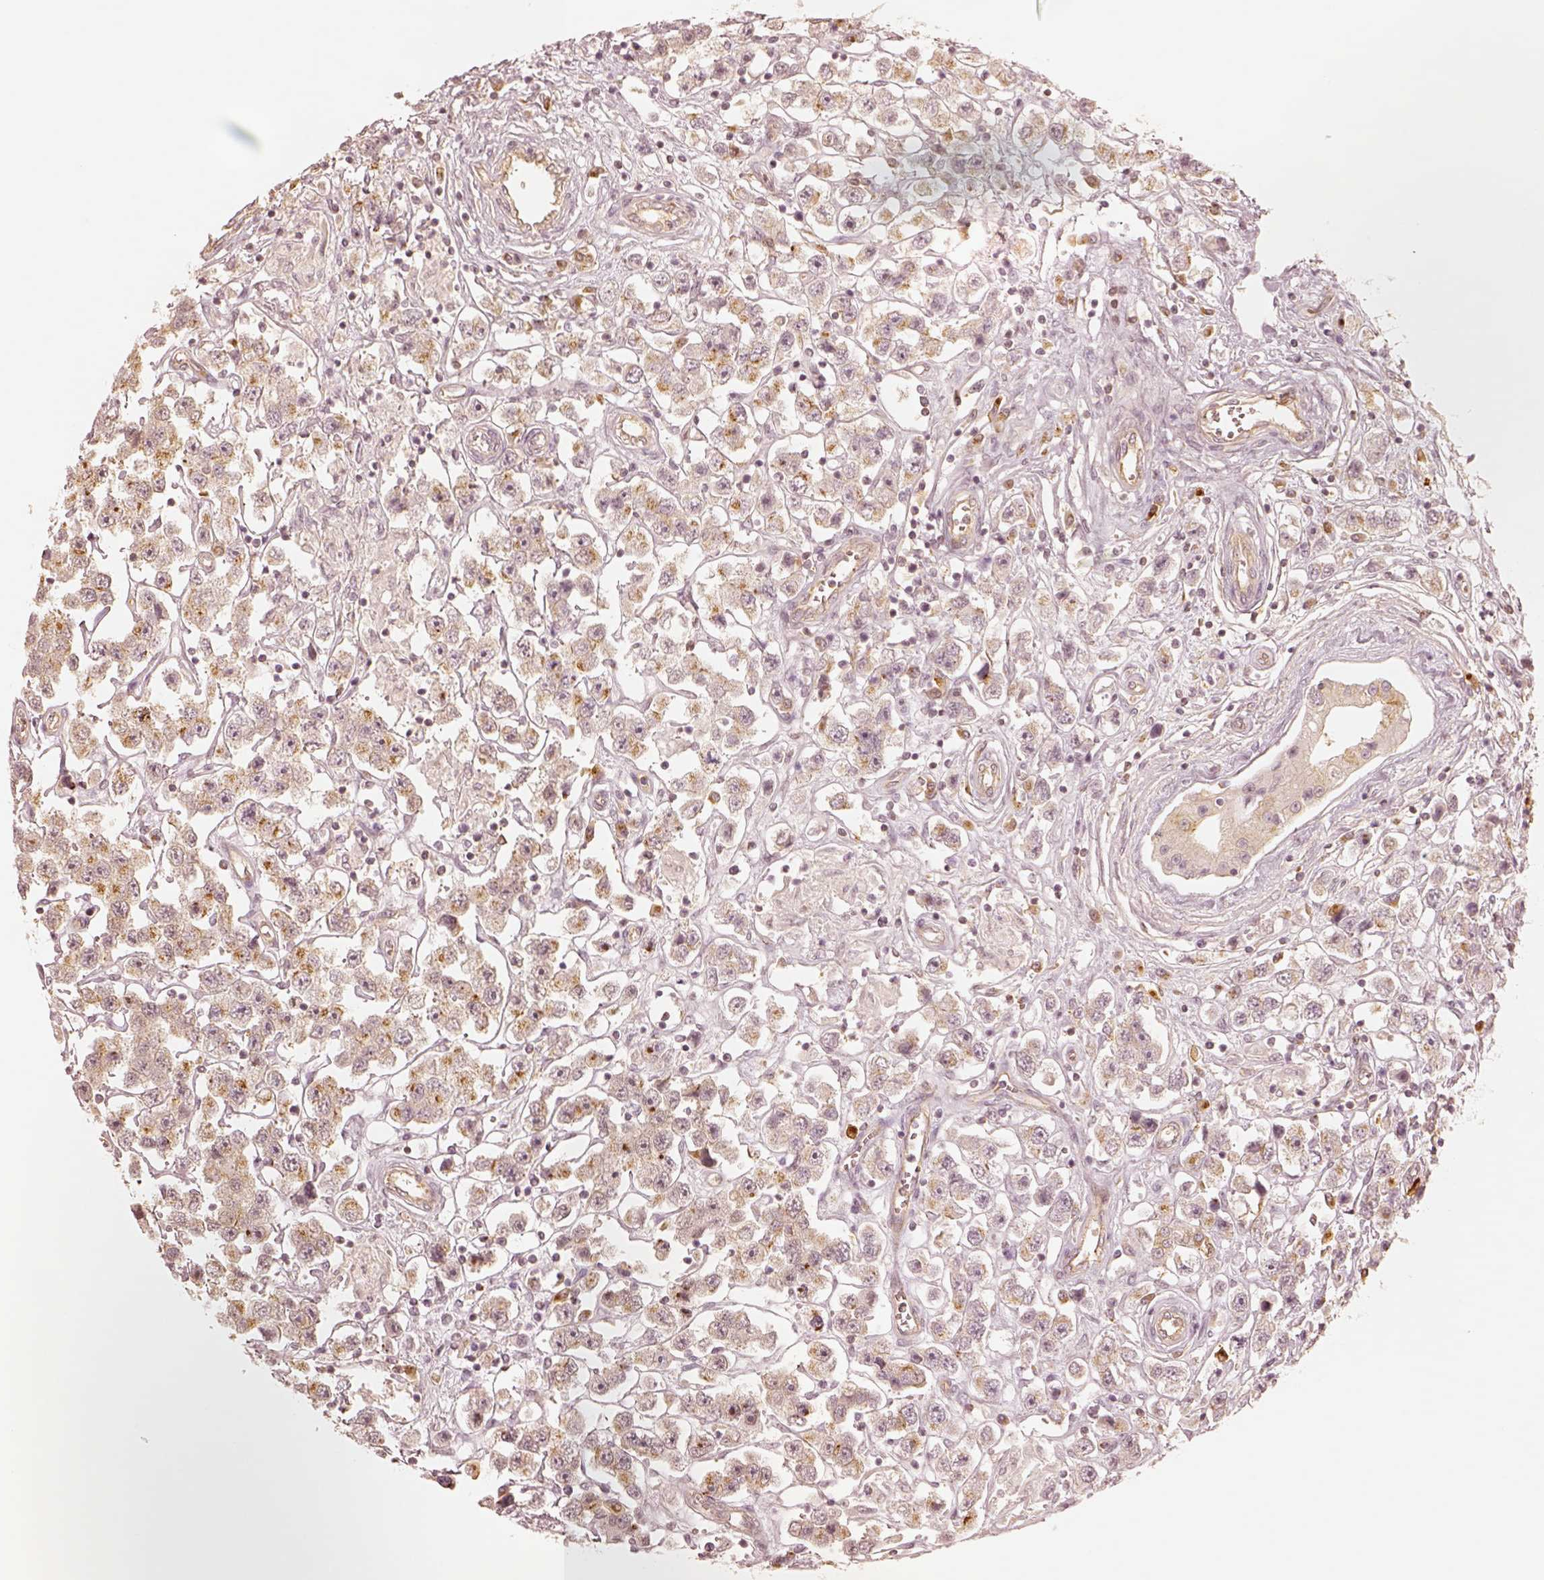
{"staining": {"intensity": "moderate", "quantity": "<25%", "location": "cytoplasmic/membranous"}, "tissue": "testis cancer", "cell_type": "Tumor cells", "image_type": "cancer", "snomed": [{"axis": "morphology", "description": "Seminoma, NOS"}, {"axis": "topography", "description": "Testis"}], "caption": "IHC (DAB (3,3'-diaminobenzidine)) staining of human testis cancer (seminoma) exhibits moderate cytoplasmic/membranous protein staining in about <25% of tumor cells. (DAB (3,3'-diaminobenzidine) IHC, brown staining for protein, blue staining for nuclei).", "gene": "GORASP2", "patient": {"sex": "male", "age": 45}}